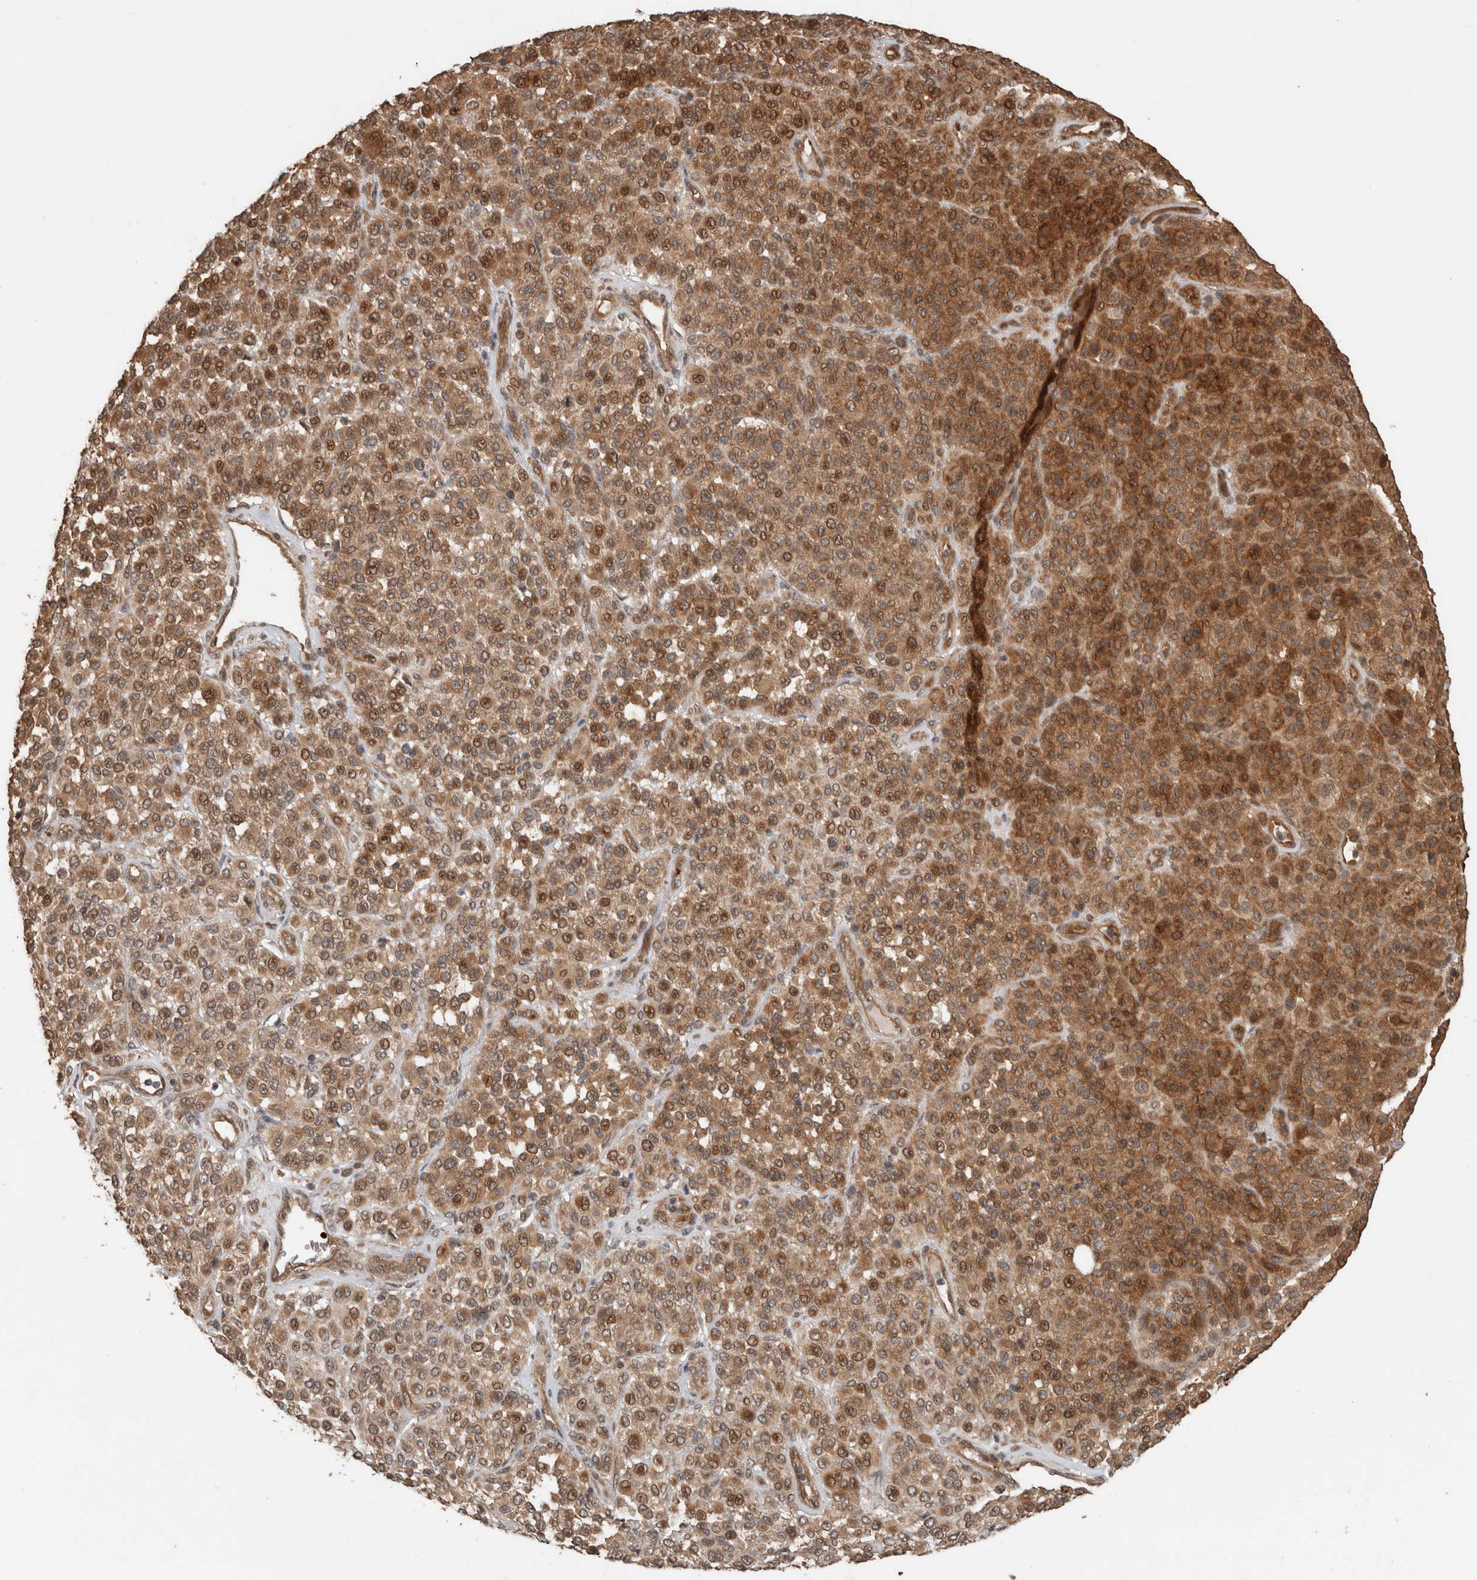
{"staining": {"intensity": "moderate", "quantity": ">75%", "location": "cytoplasmic/membranous,nuclear"}, "tissue": "melanoma", "cell_type": "Tumor cells", "image_type": "cancer", "snomed": [{"axis": "morphology", "description": "Malignant melanoma, Metastatic site"}, {"axis": "topography", "description": "Pancreas"}], "caption": "Malignant melanoma (metastatic site) stained for a protein (brown) exhibits moderate cytoplasmic/membranous and nuclear positive positivity in approximately >75% of tumor cells.", "gene": "OTUD6B", "patient": {"sex": "female", "age": 30}}